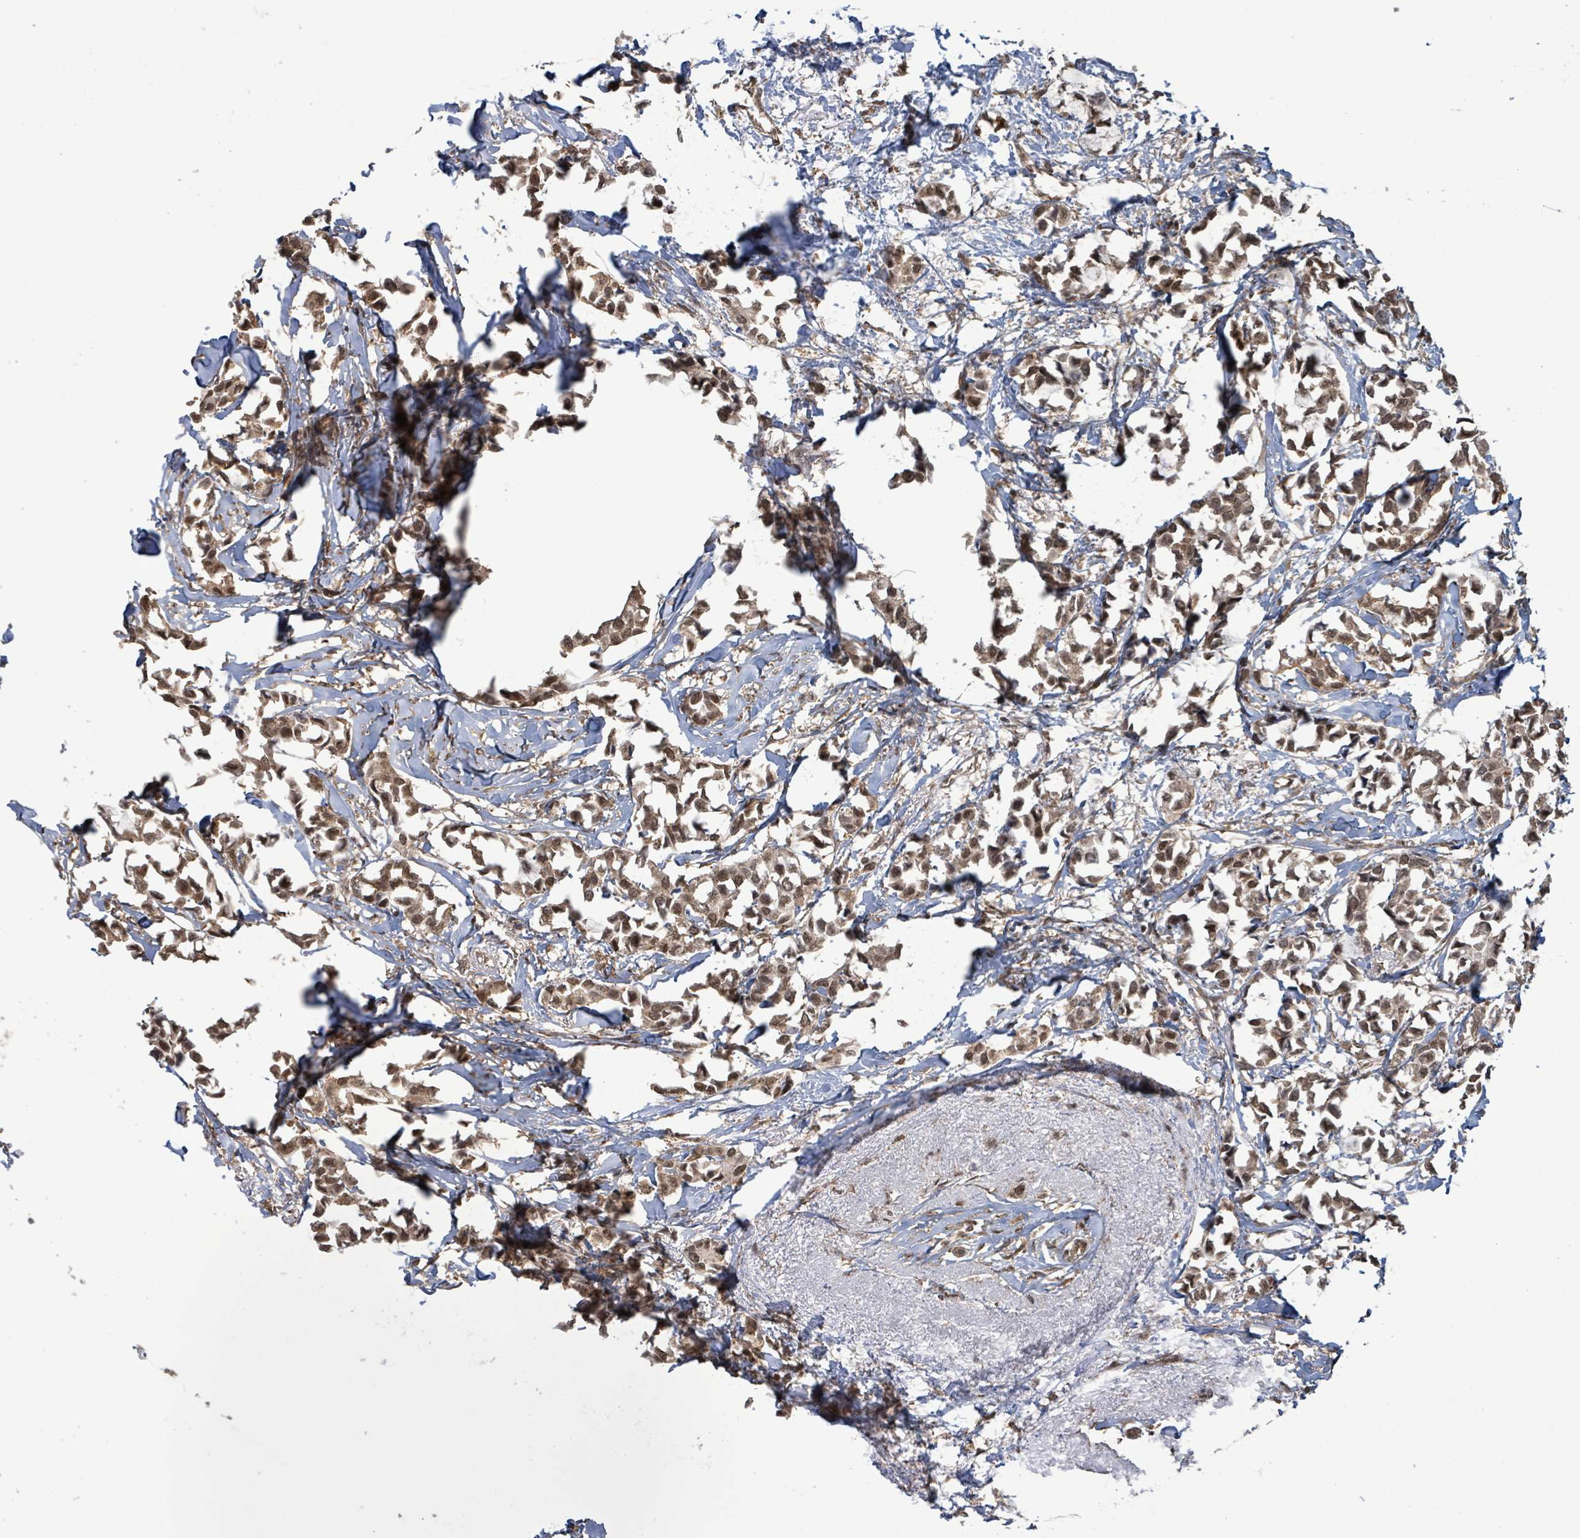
{"staining": {"intensity": "moderate", "quantity": ">75%", "location": "cytoplasmic/membranous,nuclear"}, "tissue": "breast cancer", "cell_type": "Tumor cells", "image_type": "cancer", "snomed": [{"axis": "morphology", "description": "Duct carcinoma"}, {"axis": "topography", "description": "Breast"}], "caption": "Immunohistochemical staining of infiltrating ductal carcinoma (breast) displays medium levels of moderate cytoplasmic/membranous and nuclear positivity in about >75% of tumor cells. (DAB = brown stain, brightfield microscopy at high magnification).", "gene": "KLC1", "patient": {"sex": "female", "age": 73}}